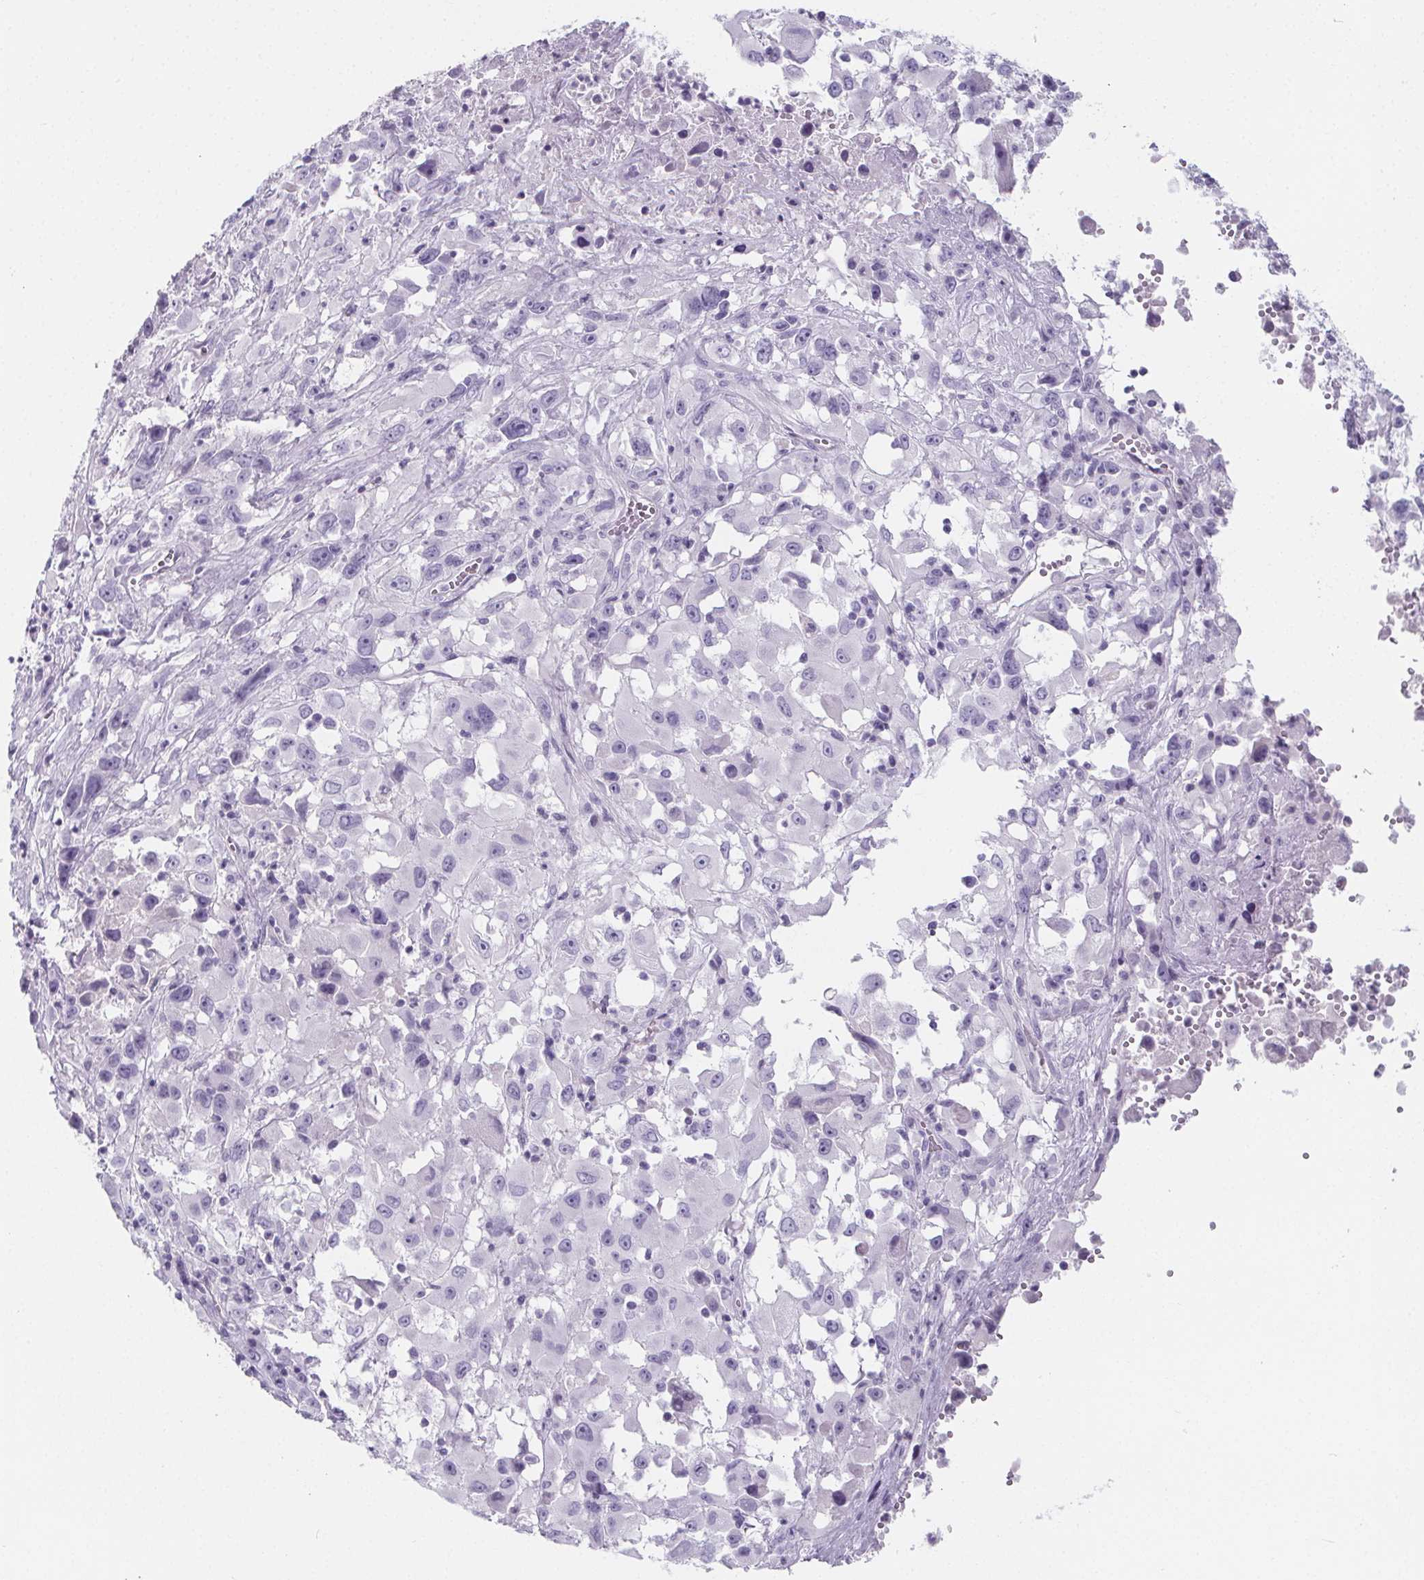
{"staining": {"intensity": "negative", "quantity": "none", "location": "none"}, "tissue": "melanoma", "cell_type": "Tumor cells", "image_type": "cancer", "snomed": [{"axis": "morphology", "description": "Malignant melanoma, Metastatic site"}, {"axis": "topography", "description": "Soft tissue"}], "caption": "A photomicrograph of human melanoma is negative for staining in tumor cells.", "gene": "ADRB1", "patient": {"sex": "male", "age": 50}}